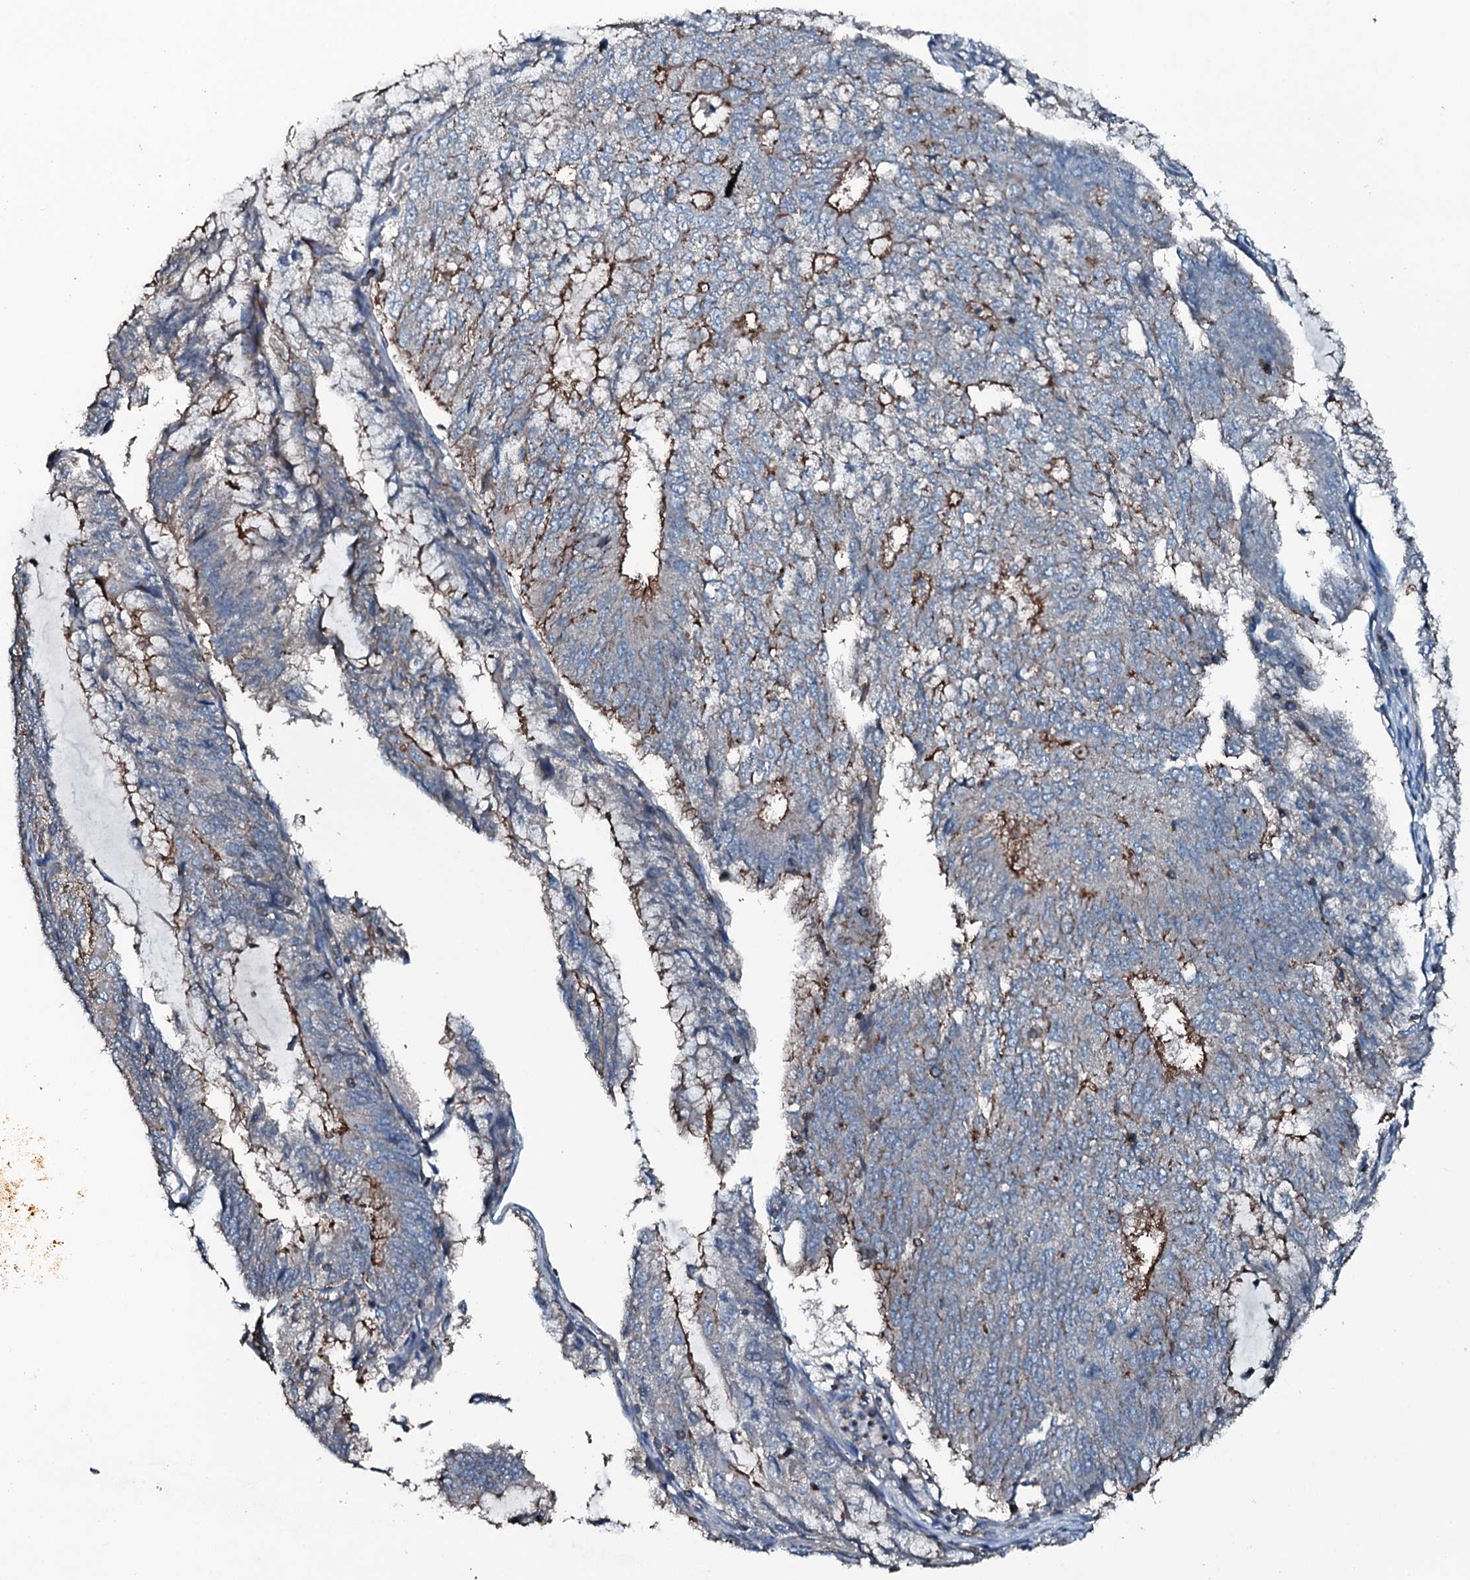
{"staining": {"intensity": "moderate", "quantity": "25%-75%", "location": "cytoplasmic/membranous"}, "tissue": "endometrial cancer", "cell_type": "Tumor cells", "image_type": "cancer", "snomed": [{"axis": "morphology", "description": "Adenocarcinoma, NOS"}, {"axis": "topography", "description": "Endometrium"}], "caption": "Adenocarcinoma (endometrial) stained with DAB immunohistochemistry (IHC) displays medium levels of moderate cytoplasmic/membranous positivity in approximately 25%-75% of tumor cells.", "gene": "SLC25A38", "patient": {"sex": "female", "age": 81}}